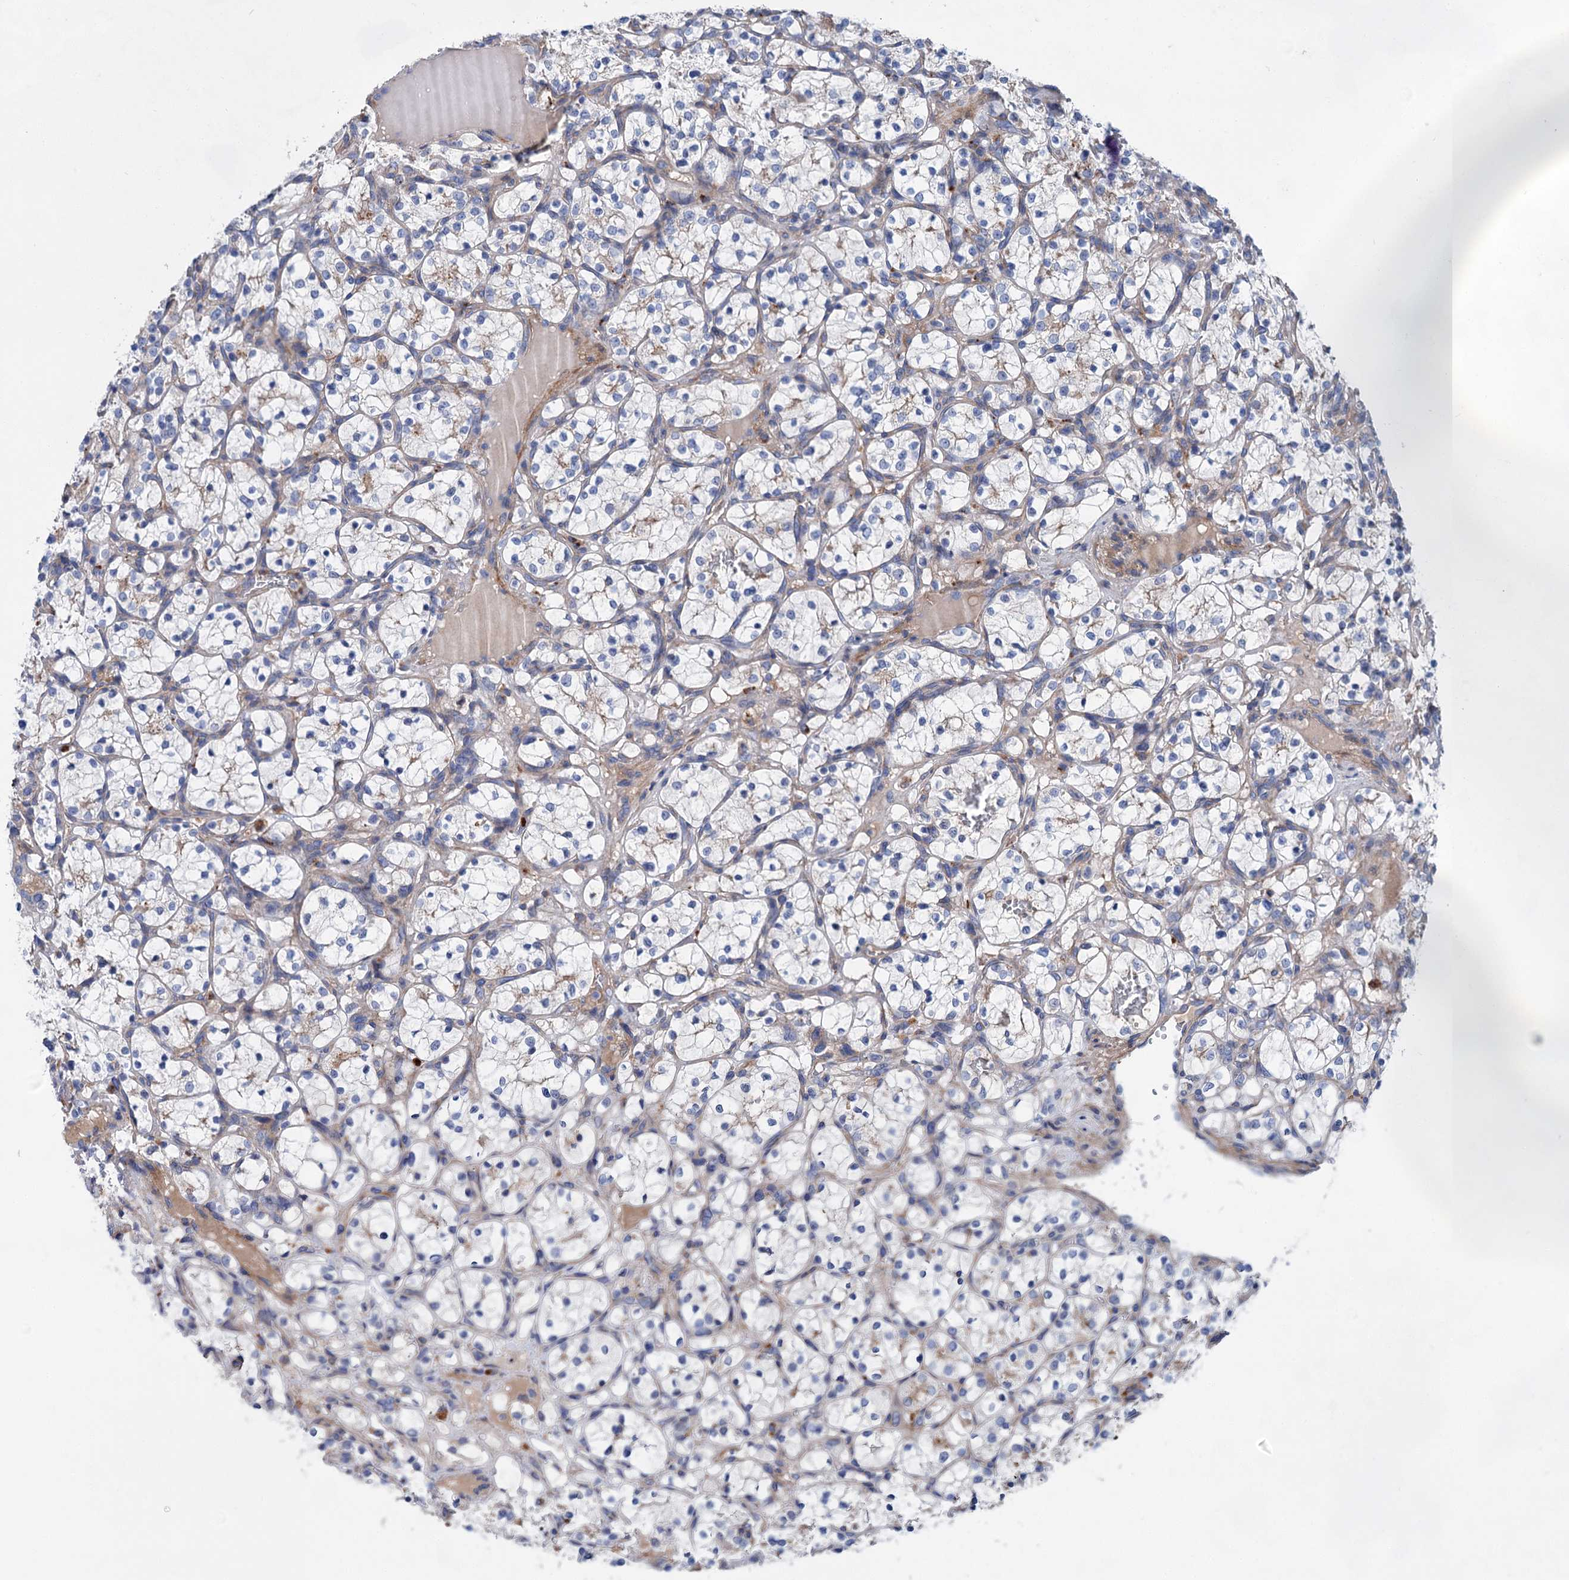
{"staining": {"intensity": "negative", "quantity": "none", "location": "none"}, "tissue": "renal cancer", "cell_type": "Tumor cells", "image_type": "cancer", "snomed": [{"axis": "morphology", "description": "Adenocarcinoma, NOS"}, {"axis": "topography", "description": "Kidney"}], "caption": "DAB immunohistochemical staining of adenocarcinoma (renal) reveals no significant staining in tumor cells.", "gene": "GPR155", "patient": {"sex": "female", "age": 69}}